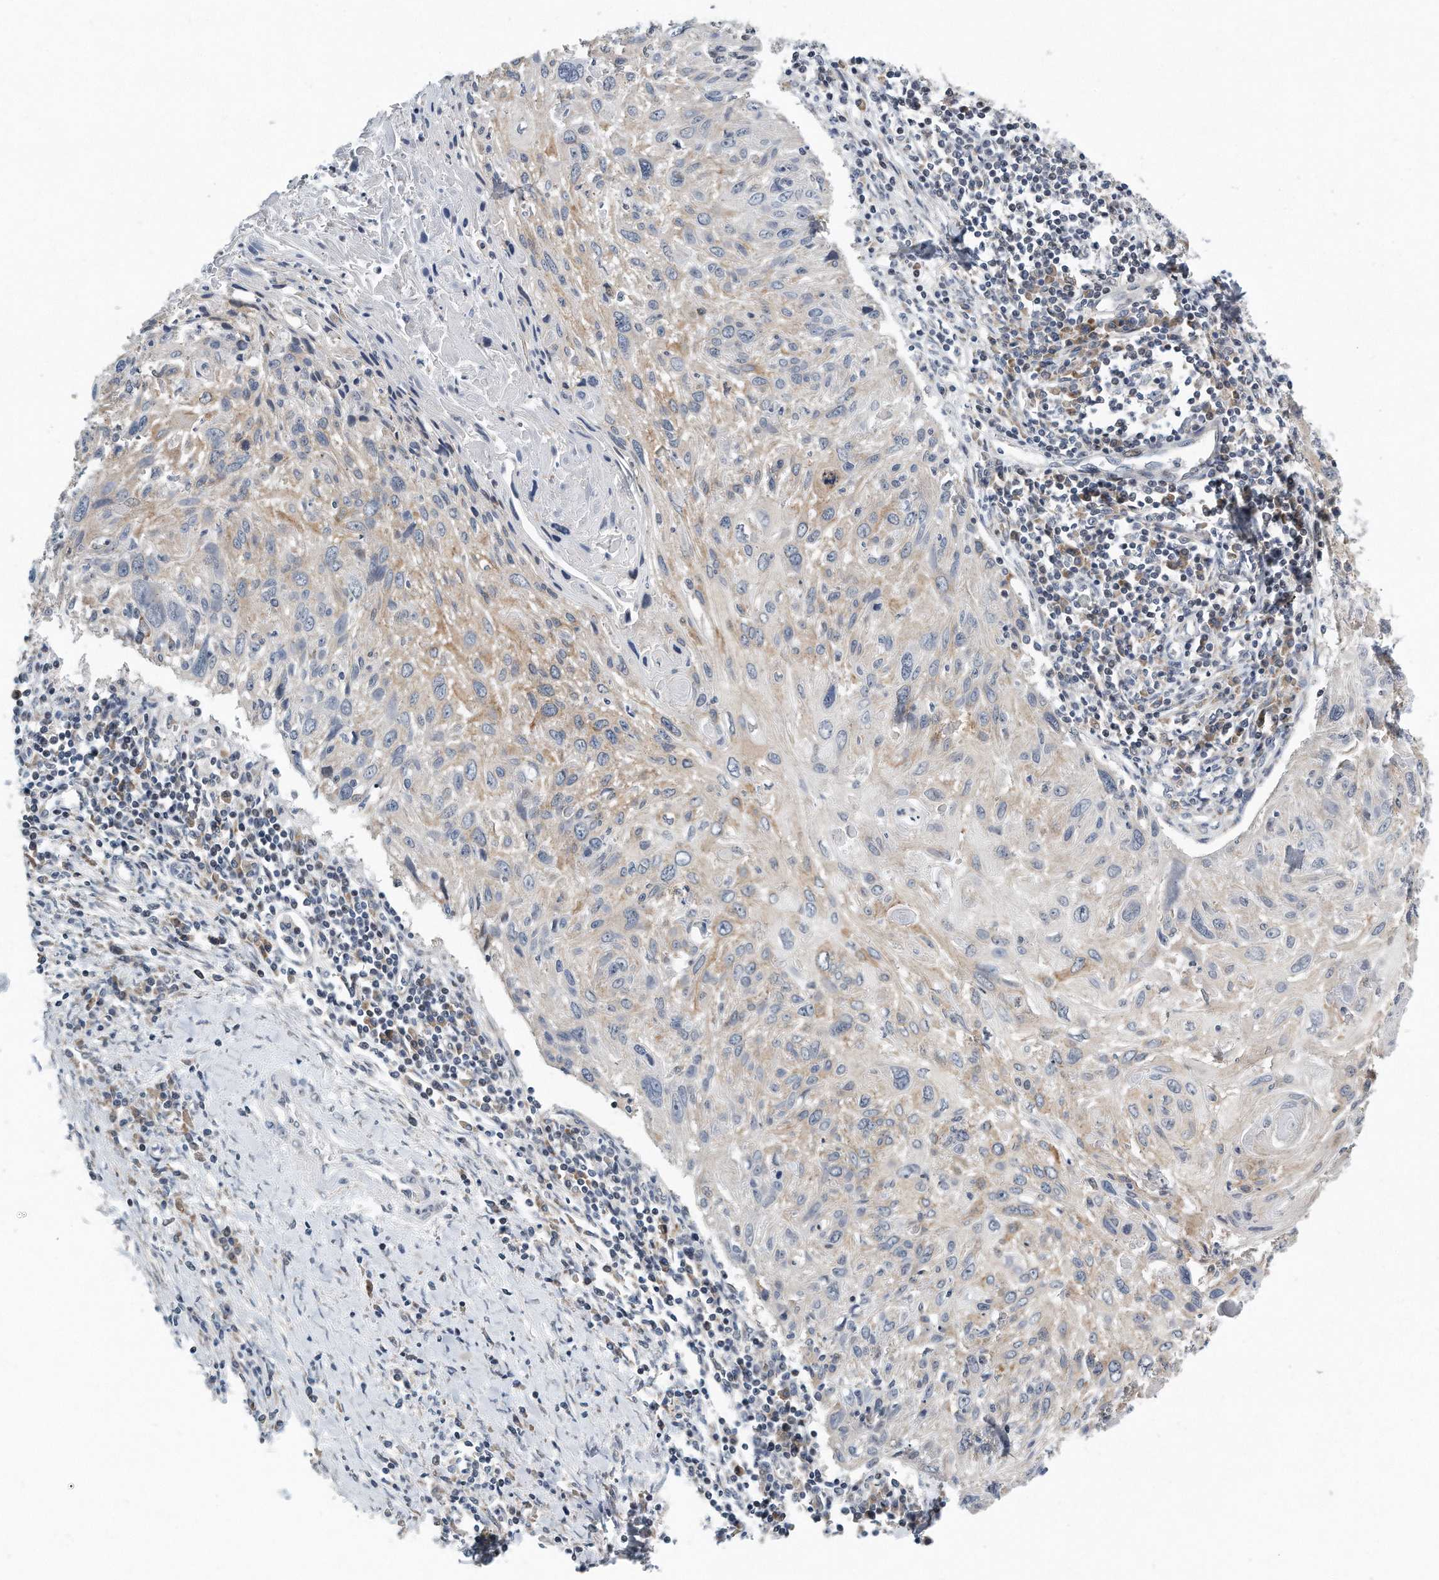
{"staining": {"intensity": "weak", "quantity": "<25%", "location": "cytoplasmic/membranous"}, "tissue": "cervical cancer", "cell_type": "Tumor cells", "image_type": "cancer", "snomed": [{"axis": "morphology", "description": "Squamous cell carcinoma, NOS"}, {"axis": "topography", "description": "Cervix"}], "caption": "A high-resolution image shows immunohistochemistry (IHC) staining of squamous cell carcinoma (cervical), which displays no significant expression in tumor cells.", "gene": "VLDLR", "patient": {"sex": "female", "age": 51}}